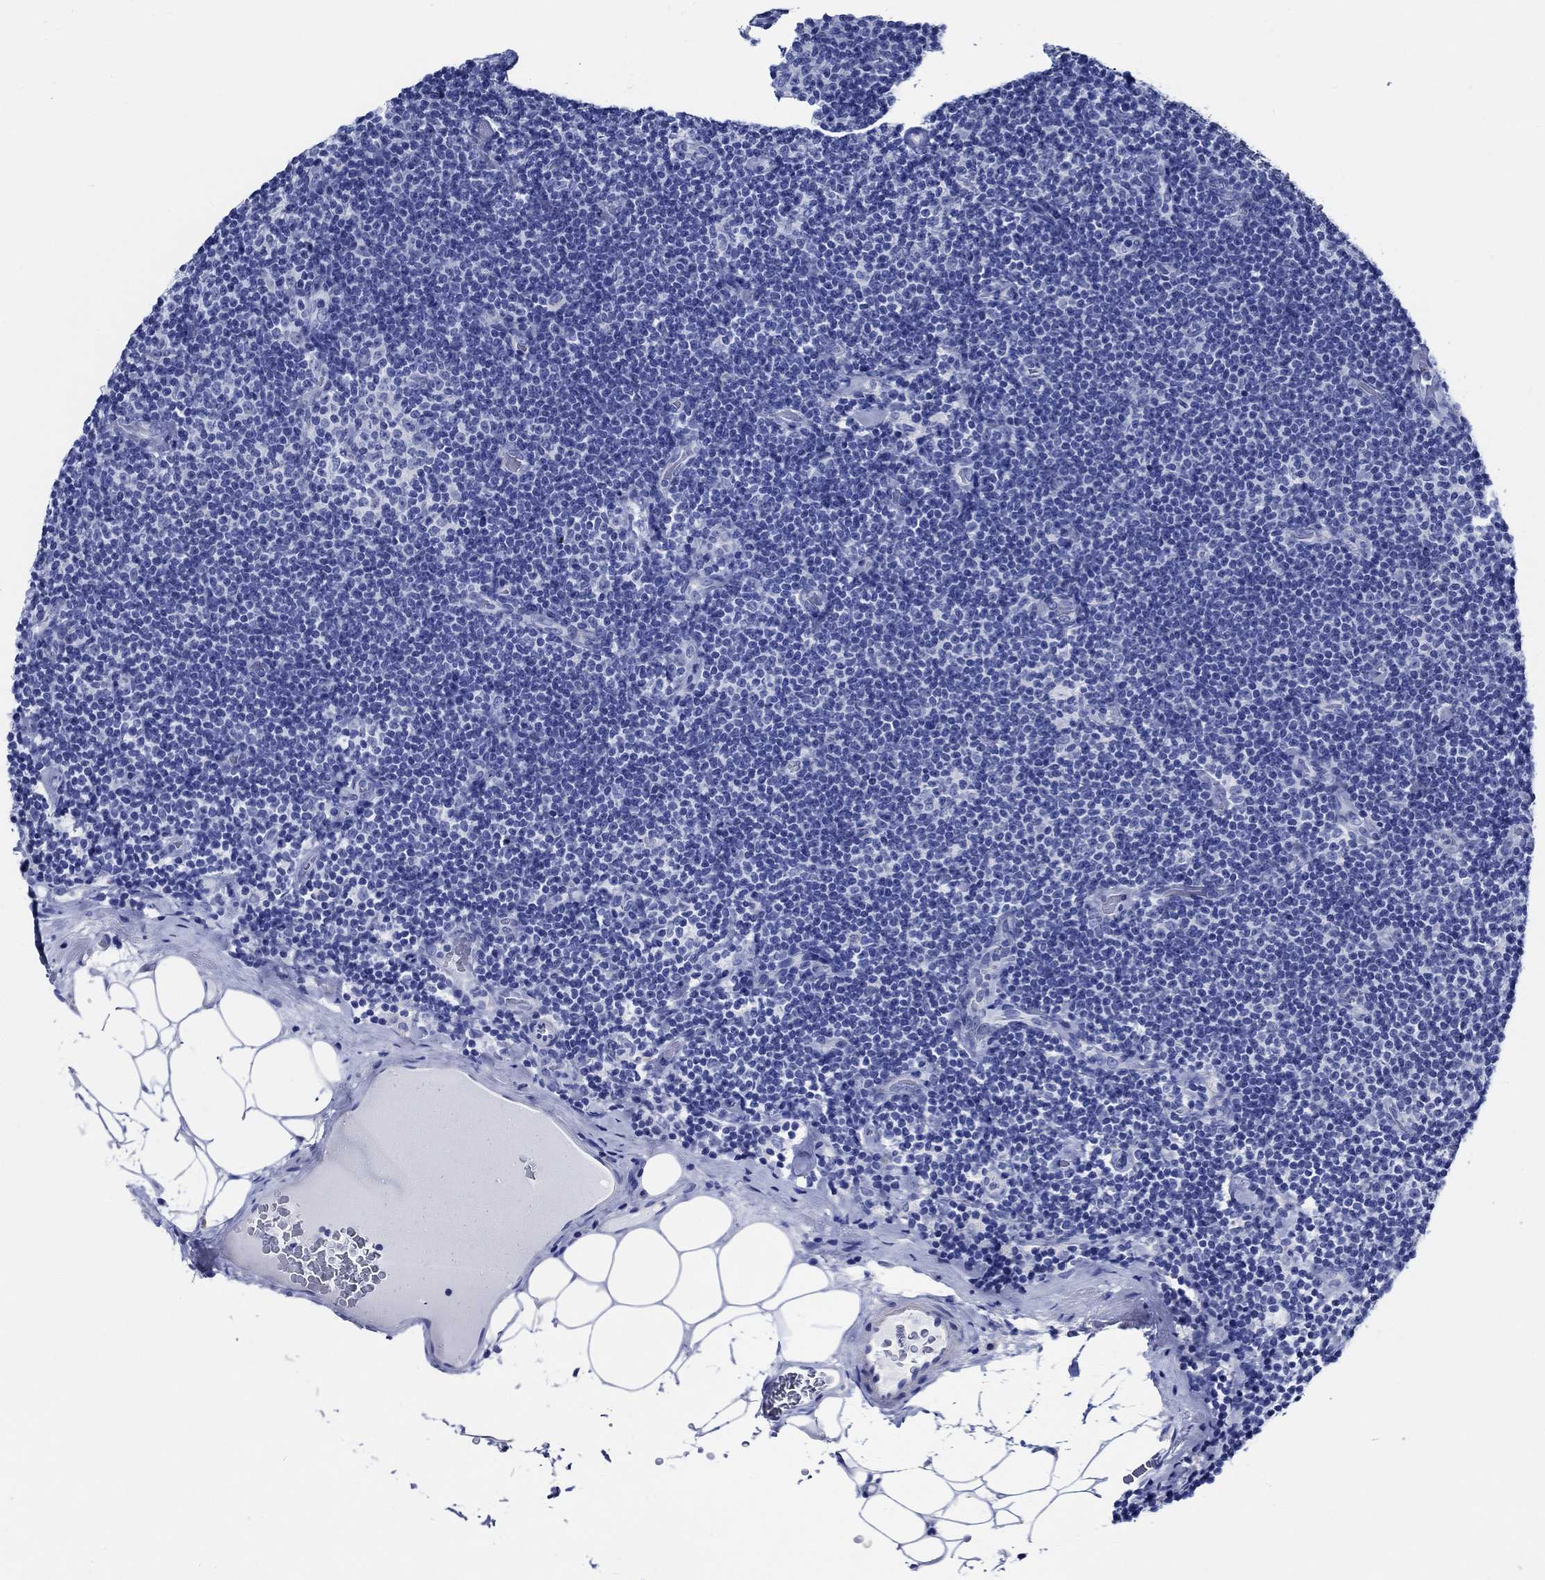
{"staining": {"intensity": "negative", "quantity": "none", "location": "none"}, "tissue": "lymphoma", "cell_type": "Tumor cells", "image_type": "cancer", "snomed": [{"axis": "morphology", "description": "Malignant lymphoma, non-Hodgkin's type, Low grade"}, {"axis": "topography", "description": "Lymph node"}], "caption": "This is a photomicrograph of immunohistochemistry staining of malignant lymphoma, non-Hodgkin's type (low-grade), which shows no staining in tumor cells.", "gene": "WDR62", "patient": {"sex": "male", "age": 81}}